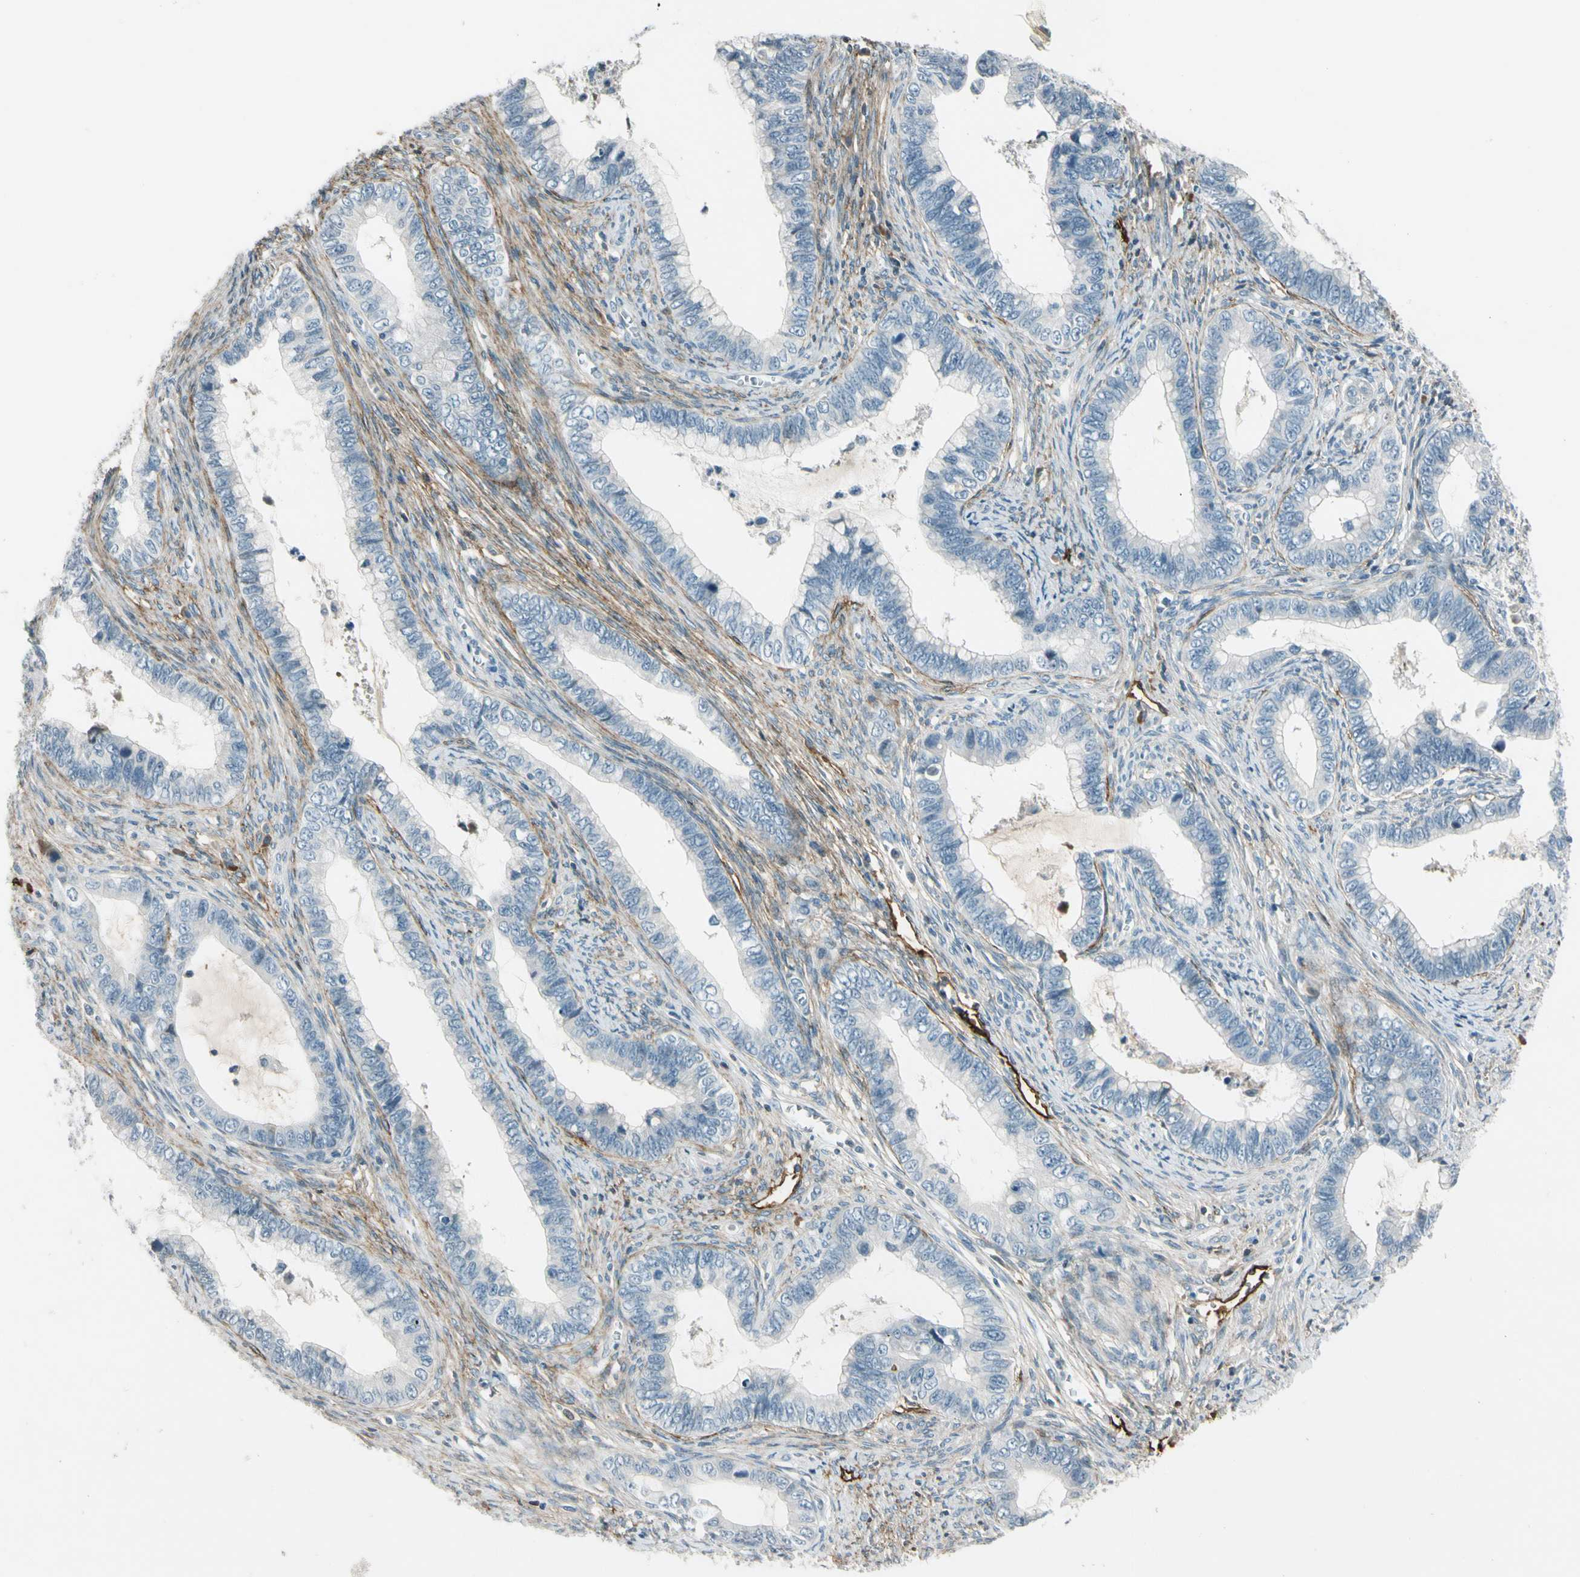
{"staining": {"intensity": "negative", "quantity": "none", "location": "none"}, "tissue": "cervical cancer", "cell_type": "Tumor cells", "image_type": "cancer", "snomed": [{"axis": "morphology", "description": "Adenocarcinoma, NOS"}, {"axis": "topography", "description": "Cervix"}], "caption": "Cervical cancer stained for a protein using immunohistochemistry (IHC) demonstrates no positivity tumor cells.", "gene": "PDPN", "patient": {"sex": "female", "age": 44}}